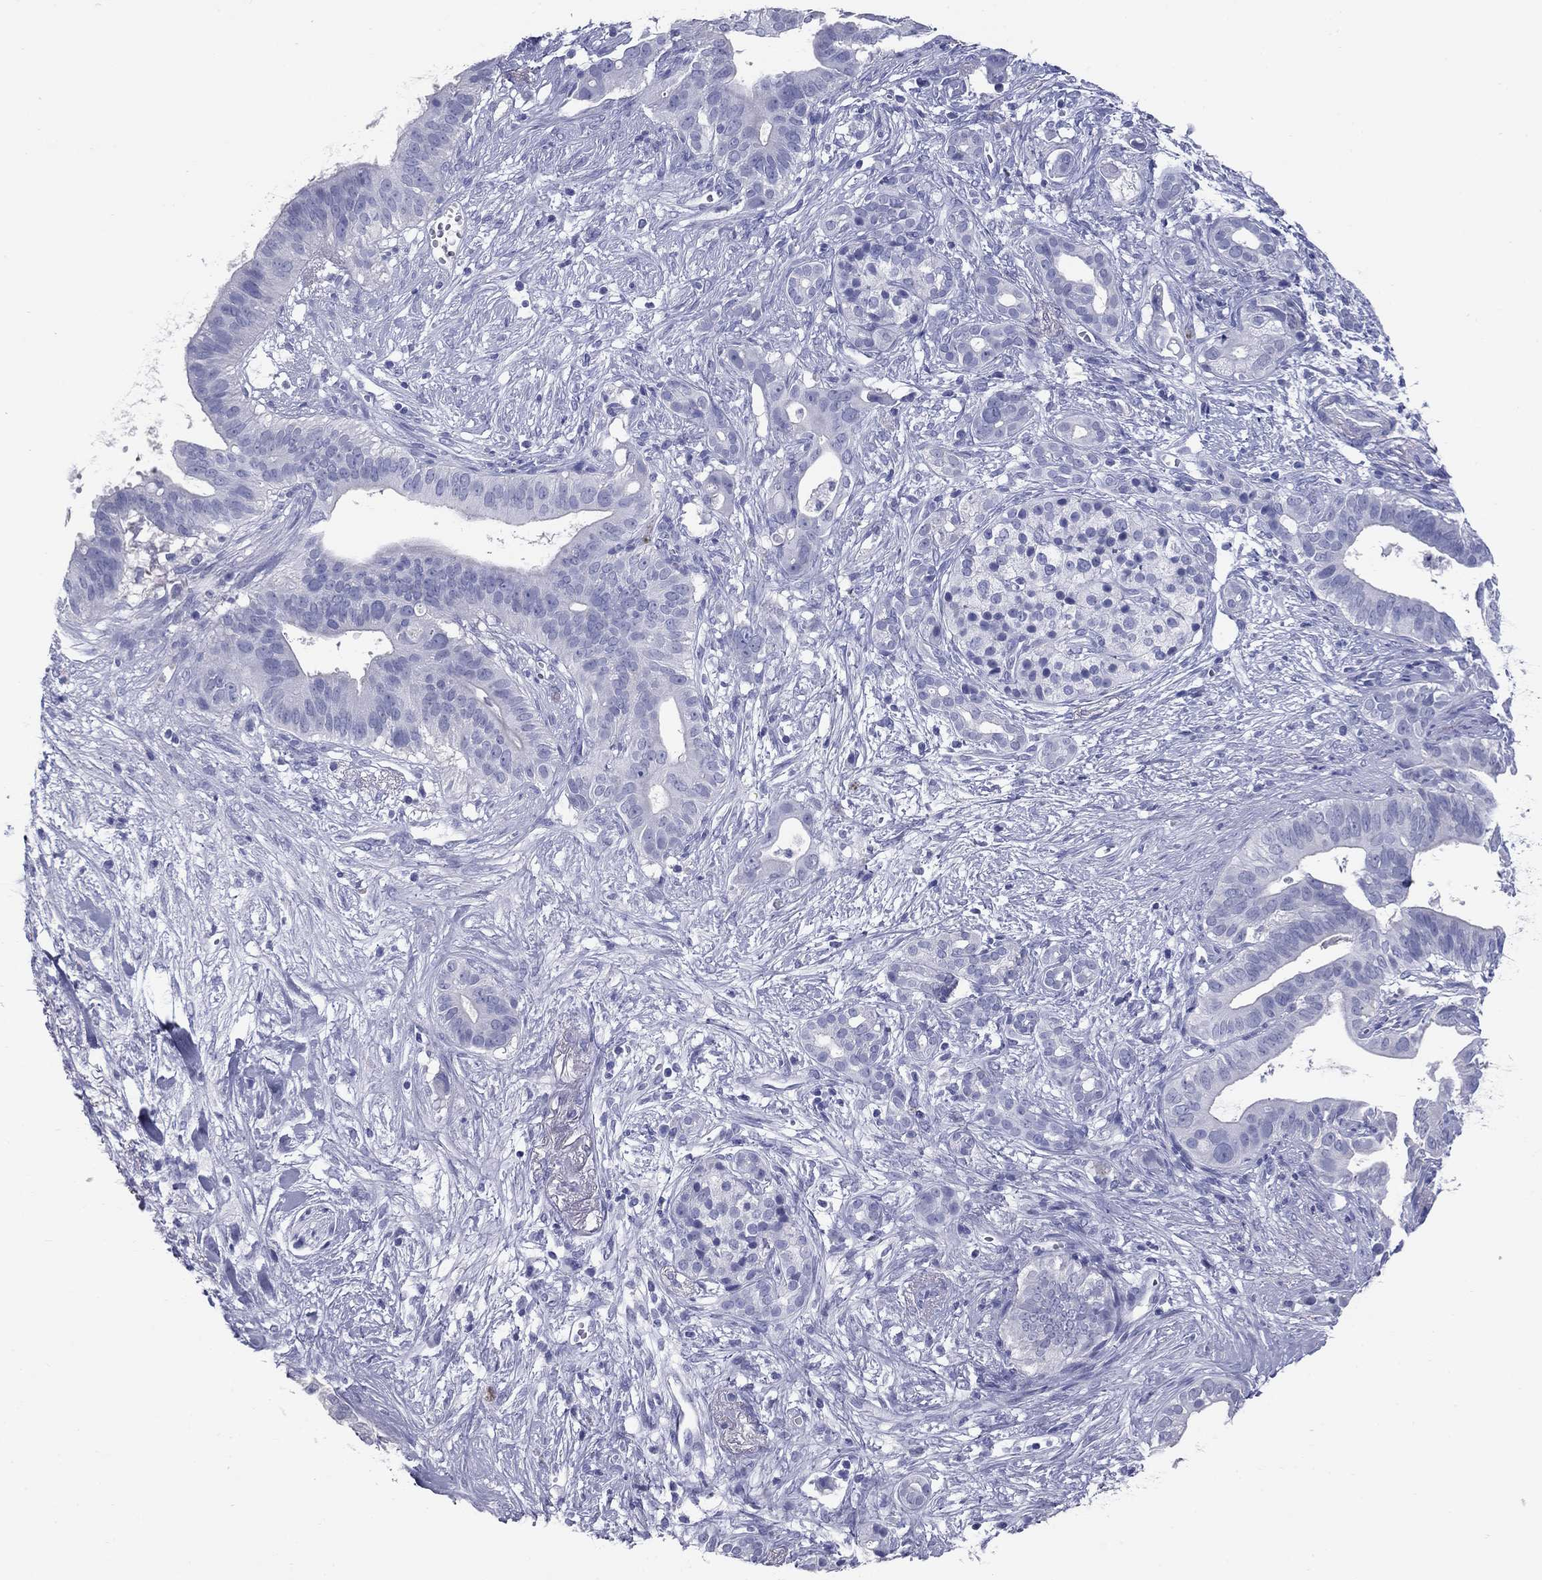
{"staining": {"intensity": "negative", "quantity": "none", "location": "none"}, "tissue": "pancreatic cancer", "cell_type": "Tumor cells", "image_type": "cancer", "snomed": [{"axis": "morphology", "description": "Adenocarcinoma, NOS"}, {"axis": "topography", "description": "Pancreas"}], "caption": "The histopathology image shows no significant staining in tumor cells of pancreatic cancer (adenocarcinoma).", "gene": "NPPA", "patient": {"sex": "male", "age": 61}}